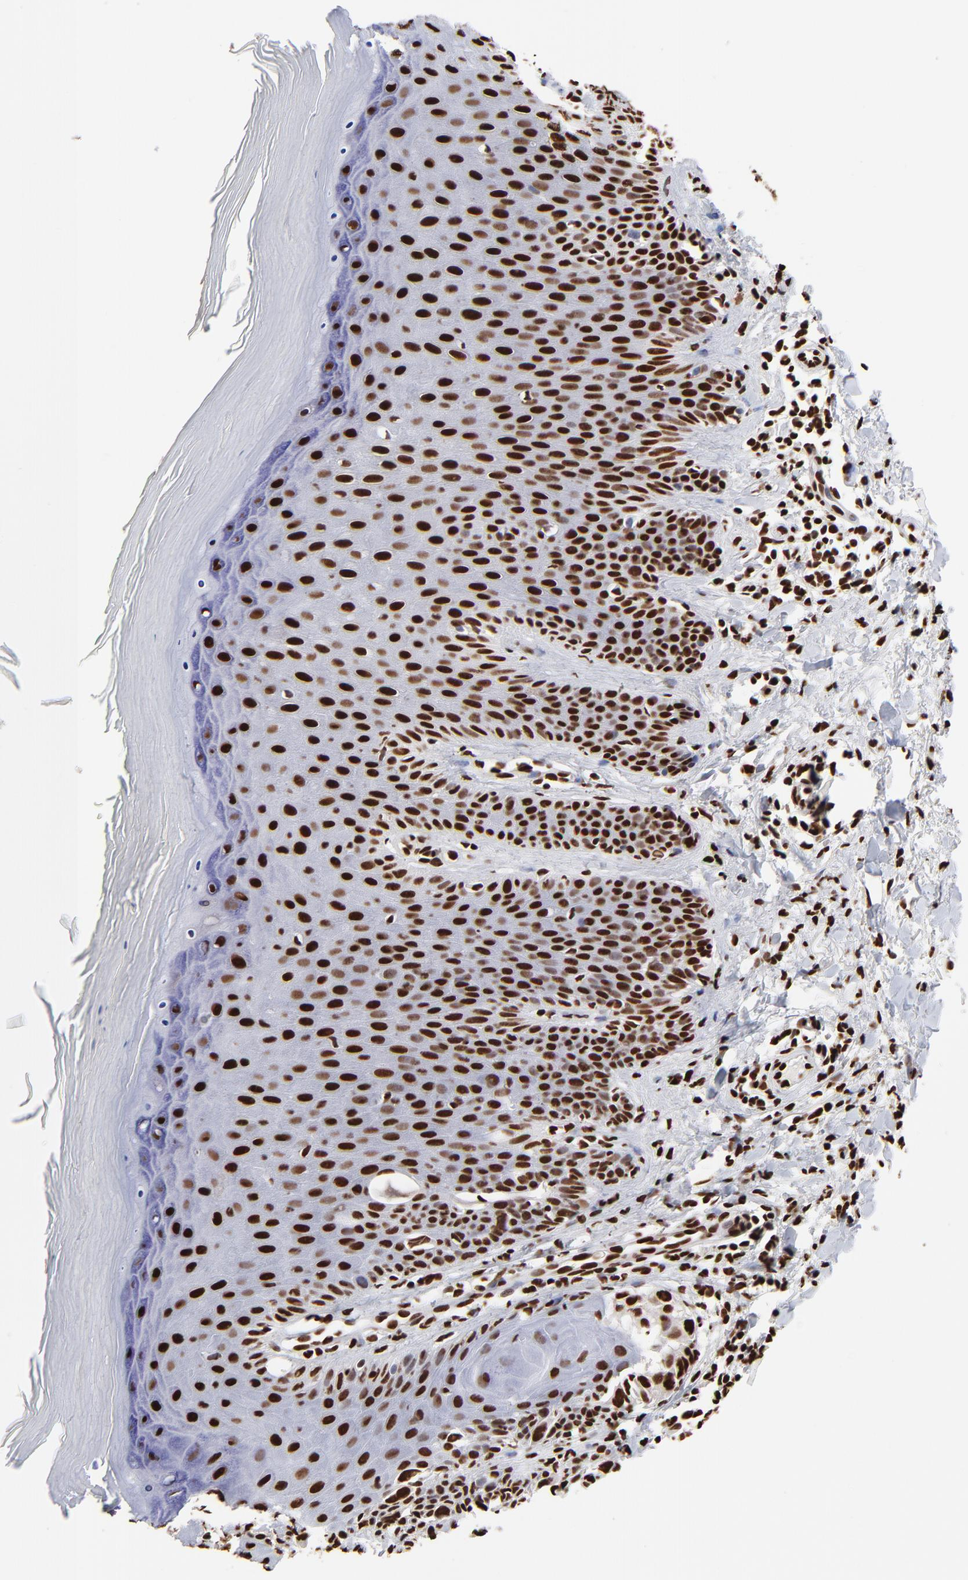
{"staining": {"intensity": "strong", "quantity": ">75%", "location": "nuclear"}, "tissue": "melanoma", "cell_type": "Tumor cells", "image_type": "cancer", "snomed": [{"axis": "morphology", "description": "Malignant melanoma, NOS"}, {"axis": "topography", "description": "Skin"}], "caption": "Immunohistochemical staining of human melanoma demonstrates strong nuclear protein positivity in approximately >75% of tumor cells. Nuclei are stained in blue.", "gene": "ZNF544", "patient": {"sex": "female", "age": 77}}